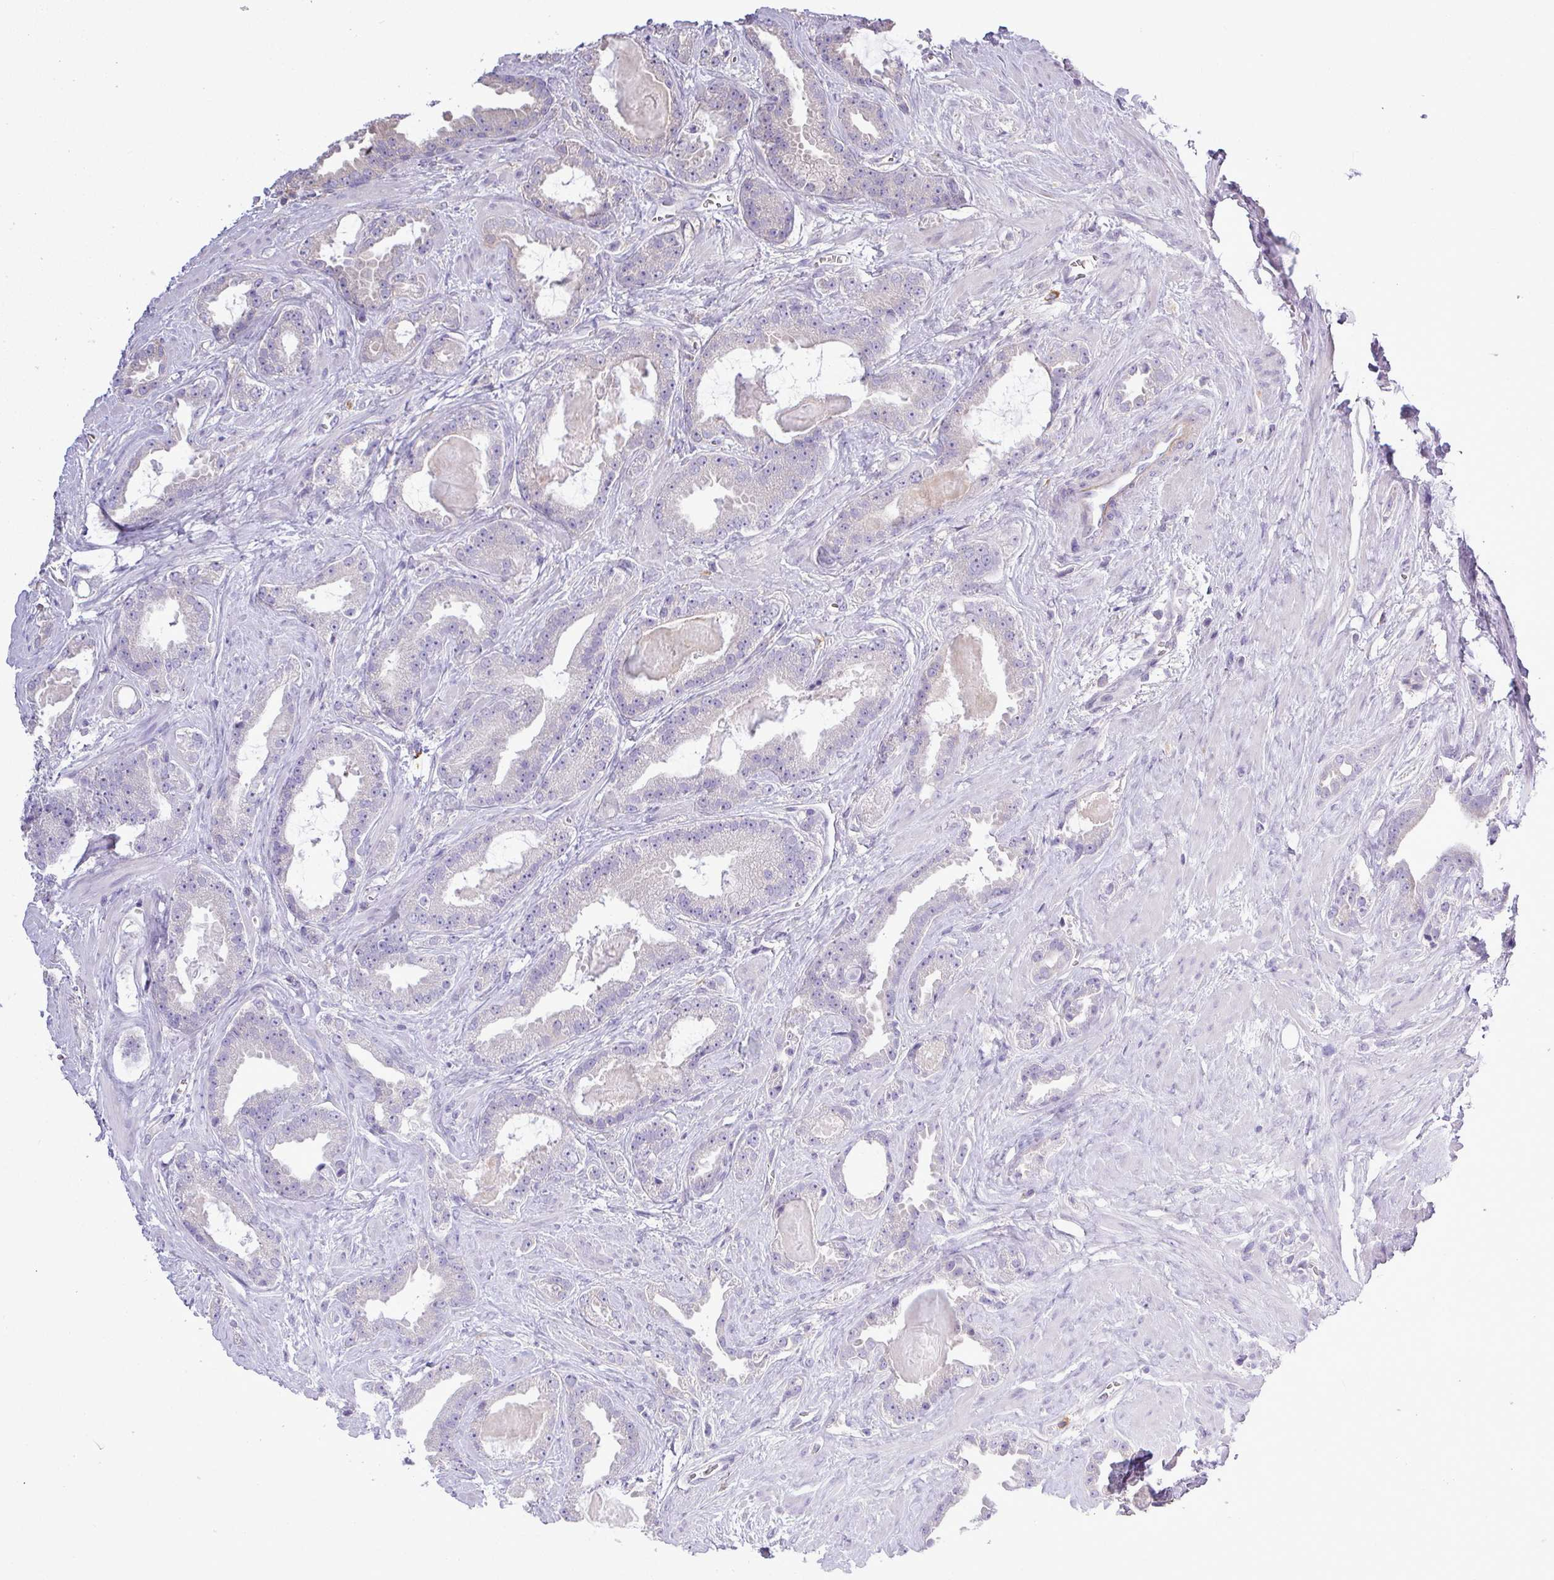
{"staining": {"intensity": "negative", "quantity": "none", "location": "none"}, "tissue": "prostate cancer", "cell_type": "Tumor cells", "image_type": "cancer", "snomed": [{"axis": "morphology", "description": "Adenocarcinoma, Low grade"}, {"axis": "topography", "description": "Prostate"}], "caption": "High power microscopy histopathology image of an immunohistochemistry image of prostate cancer, revealing no significant positivity in tumor cells.", "gene": "STAT5A", "patient": {"sex": "male", "age": 62}}